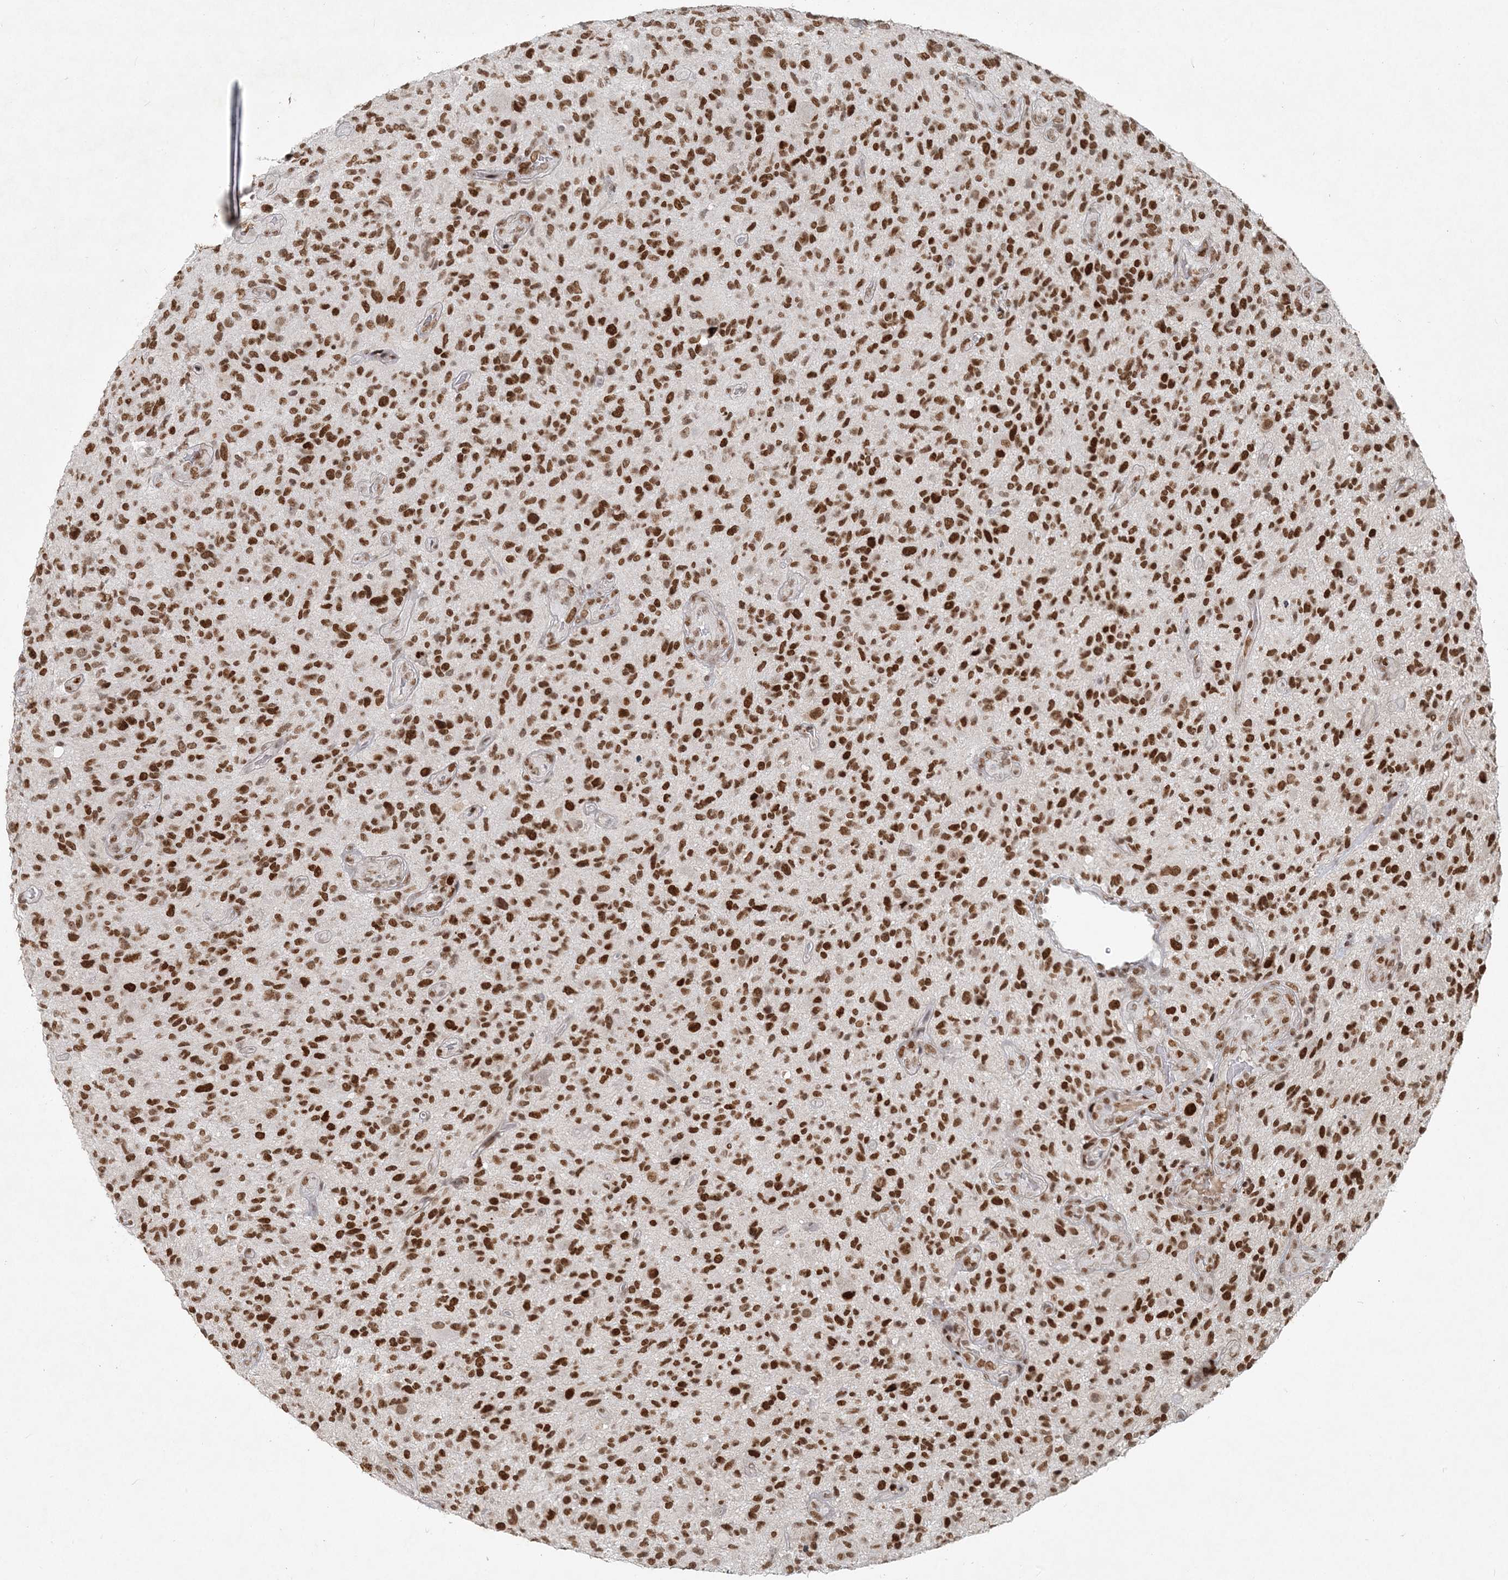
{"staining": {"intensity": "strong", "quantity": ">75%", "location": "nuclear"}, "tissue": "glioma", "cell_type": "Tumor cells", "image_type": "cancer", "snomed": [{"axis": "morphology", "description": "Glioma, malignant, High grade"}, {"axis": "topography", "description": "Brain"}], "caption": "Protein staining of malignant glioma (high-grade) tissue exhibits strong nuclear expression in approximately >75% of tumor cells.", "gene": "BAZ1B", "patient": {"sex": "male", "age": 47}}